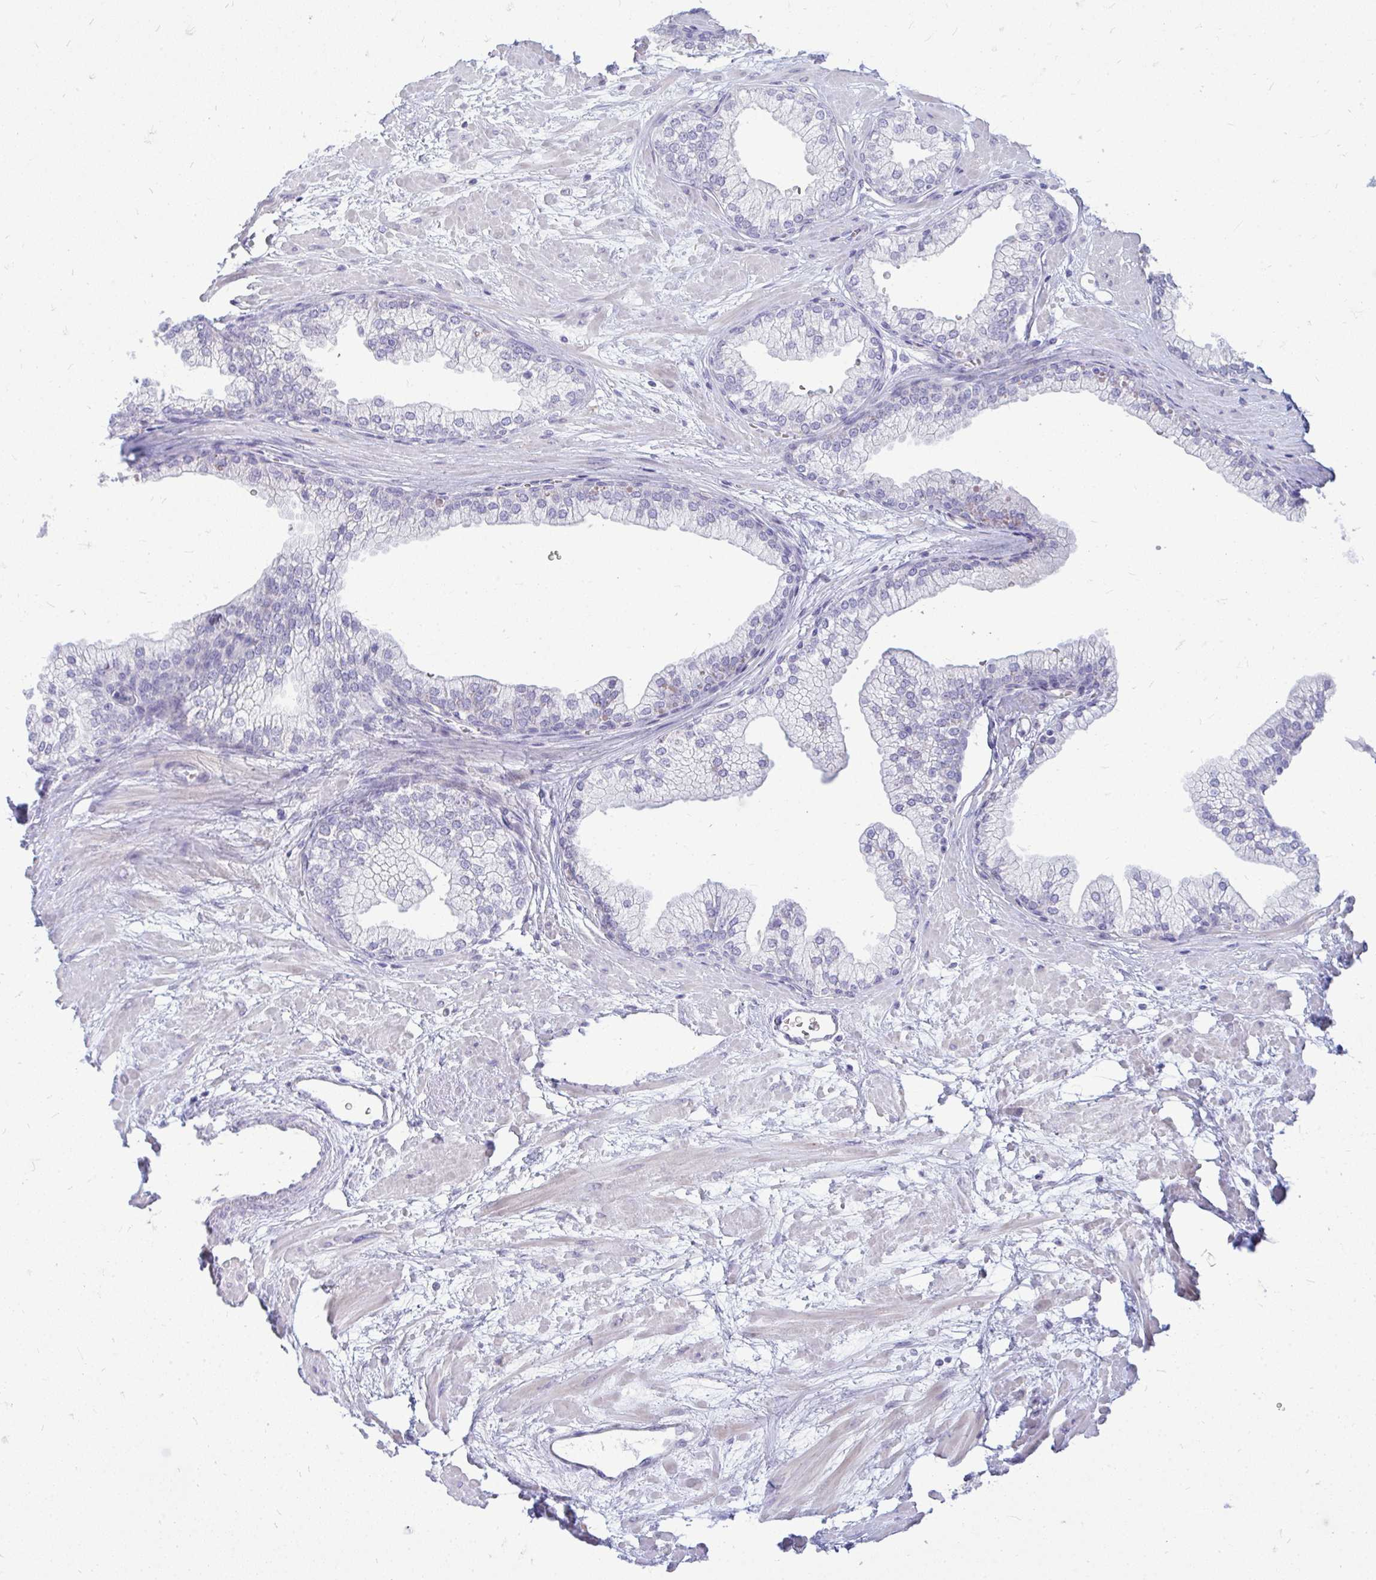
{"staining": {"intensity": "negative", "quantity": "none", "location": "none"}, "tissue": "prostate", "cell_type": "Glandular cells", "image_type": "normal", "snomed": [{"axis": "morphology", "description": "Normal tissue, NOS"}, {"axis": "topography", "description": "Prostate"}, {"axis": "topography", "description": "Peripheral nerve tissue"}], "caption": "A high-resolution photomicrograph shows immunohistochemistry (IHC) staining of unremarkable prostate, which demonstrates no significant expression in glandular cells.", "gene": "TSPEAR", "patient": {"sex": "male", "age": 61}}